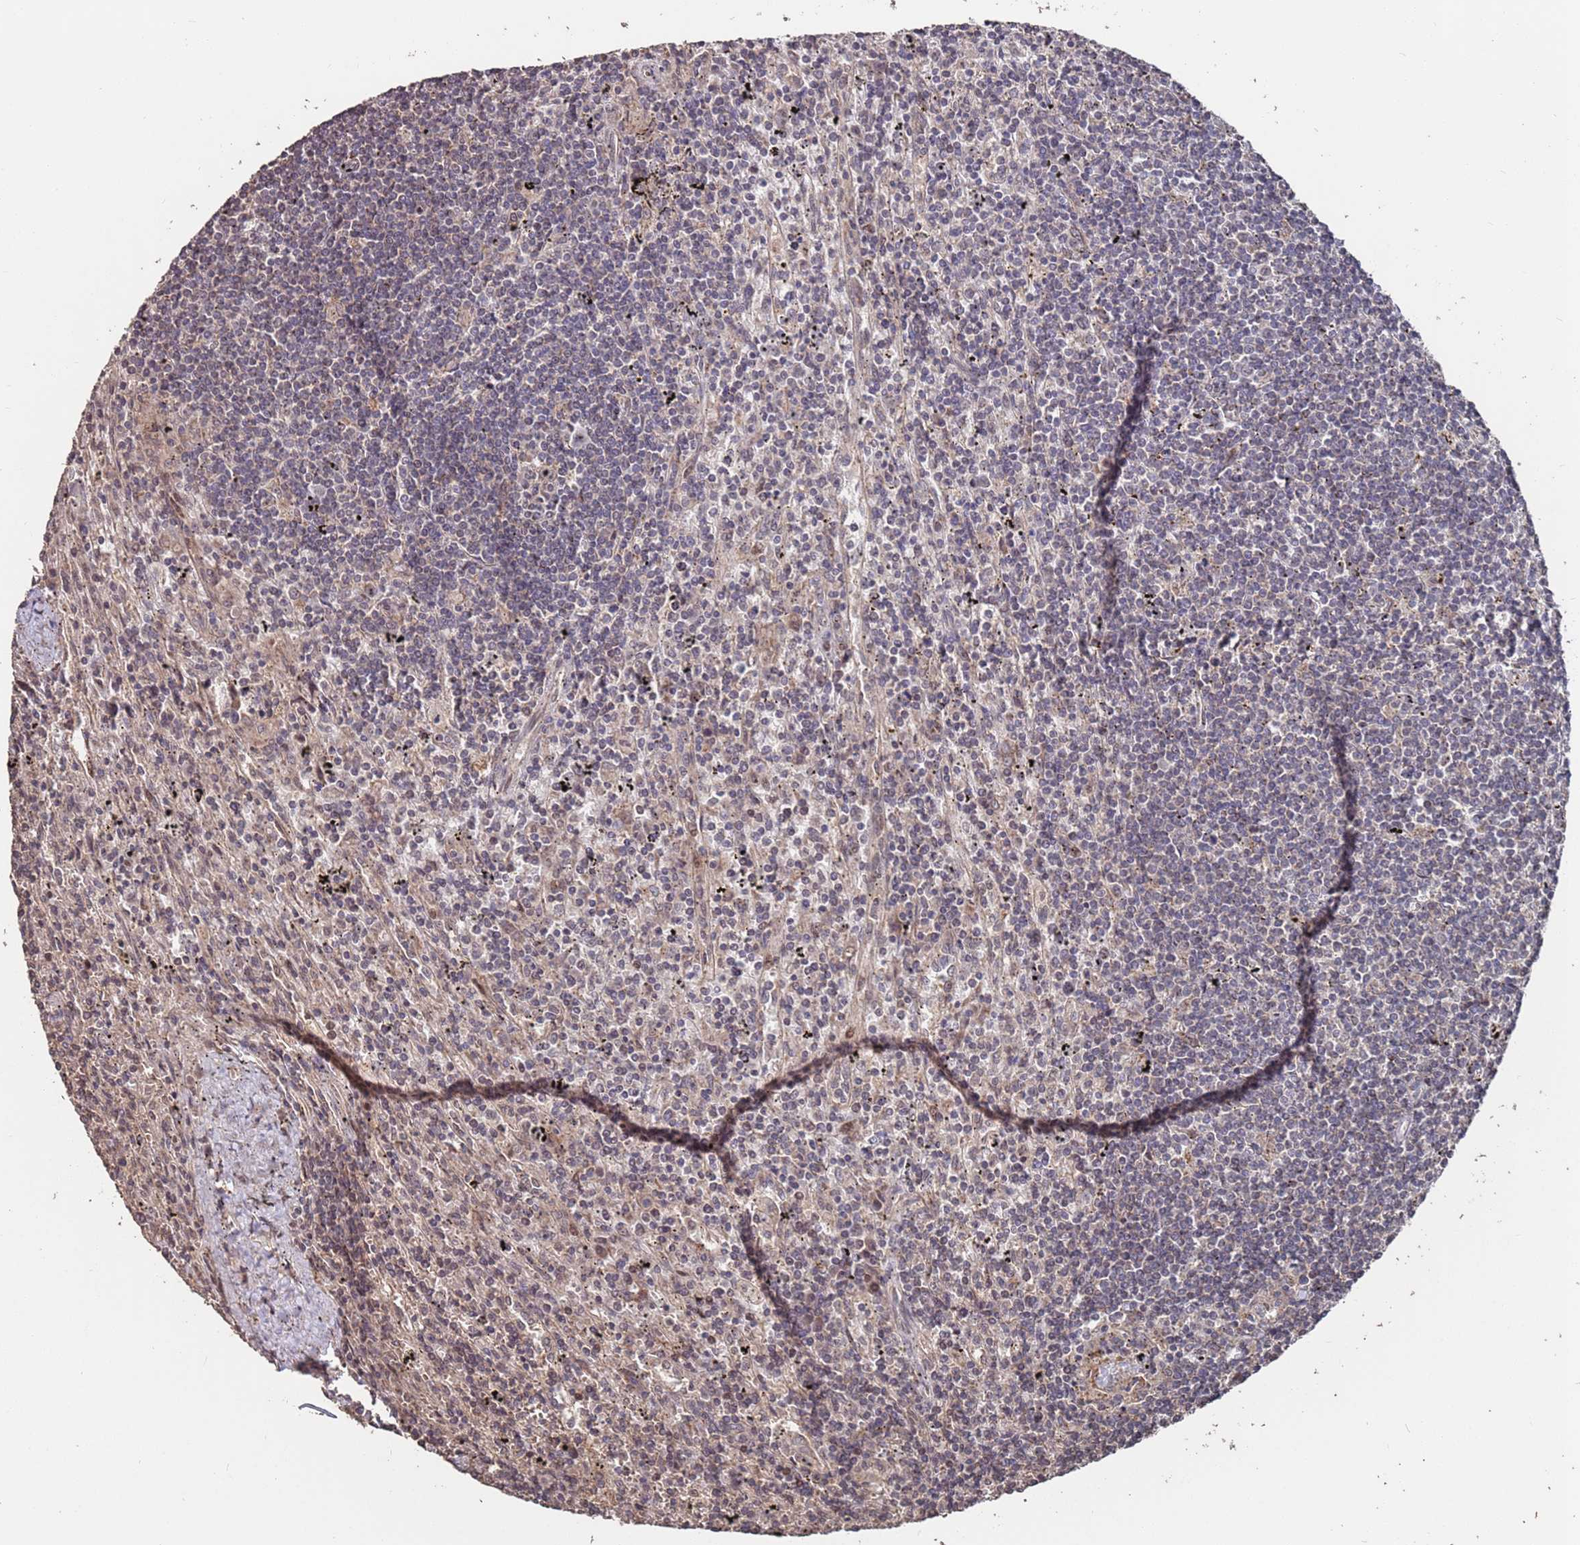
{"staining": {"intensity": "negative", "quantity": "none", "location": "none"}, "tissue": "lymphoma", "cell_type": "Tumor cells", "image_type": "cancer", "snomed": [{"axis": "morphology", "description": "Malignant lymphoma, non-Hodgkin's type, Low grade"}, {"axis": "topography", "description": "Spleen"}], "caption": "IHC micrograph of human malignant lymphoma, non-Hodgkin's type (low-grade) stained for a protein (brown), which demonstrates no staining in tumor cells.", "gene": "PRR7", "patient": {"sex": "male", "age": 76}}